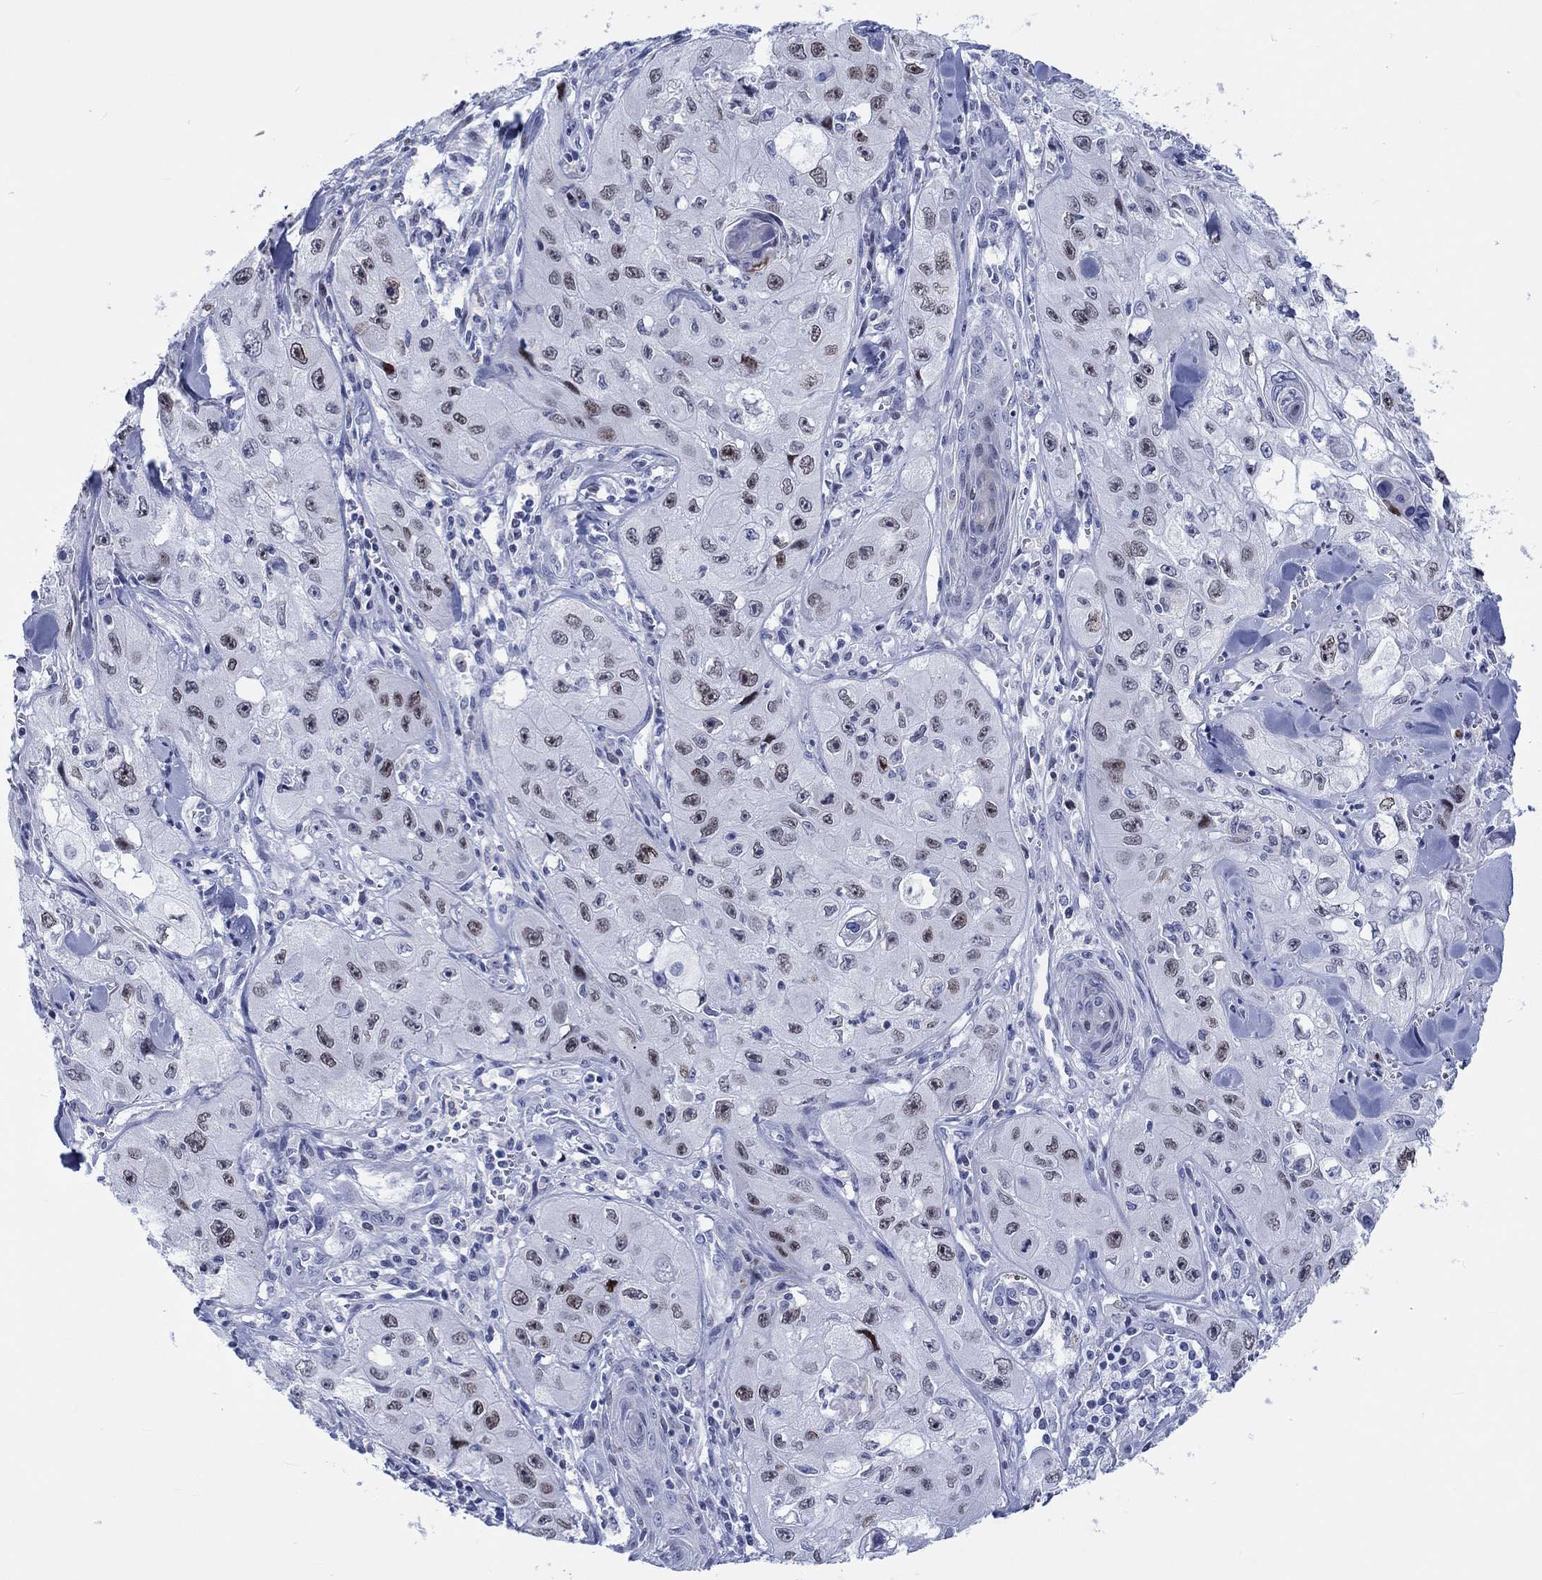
{"staining": {"intensity": "moderate", "quantity": "25%-75%", "location": "nuclear"}, "tissue": "skin cancer", "cell_type": "Tumor cells", "image_type": "cancer", "snomed": [{"axis": "morphology", "description": "Squamous cell carcinoma, NOS"}, {"axis": "topography", "description": "Skin"}, {"axis": "topography", "description": "Subcutis"}], "caption": "This photomicrograph displays immunohistochemistry (IHC) staining of human skin cancer (squamous cell carcinoma), with medium moderate nuclear expression in about 25%-75% of tumor cells.", "gene": "CDCA2", "patient": {"sex": "male", "age": 73}}